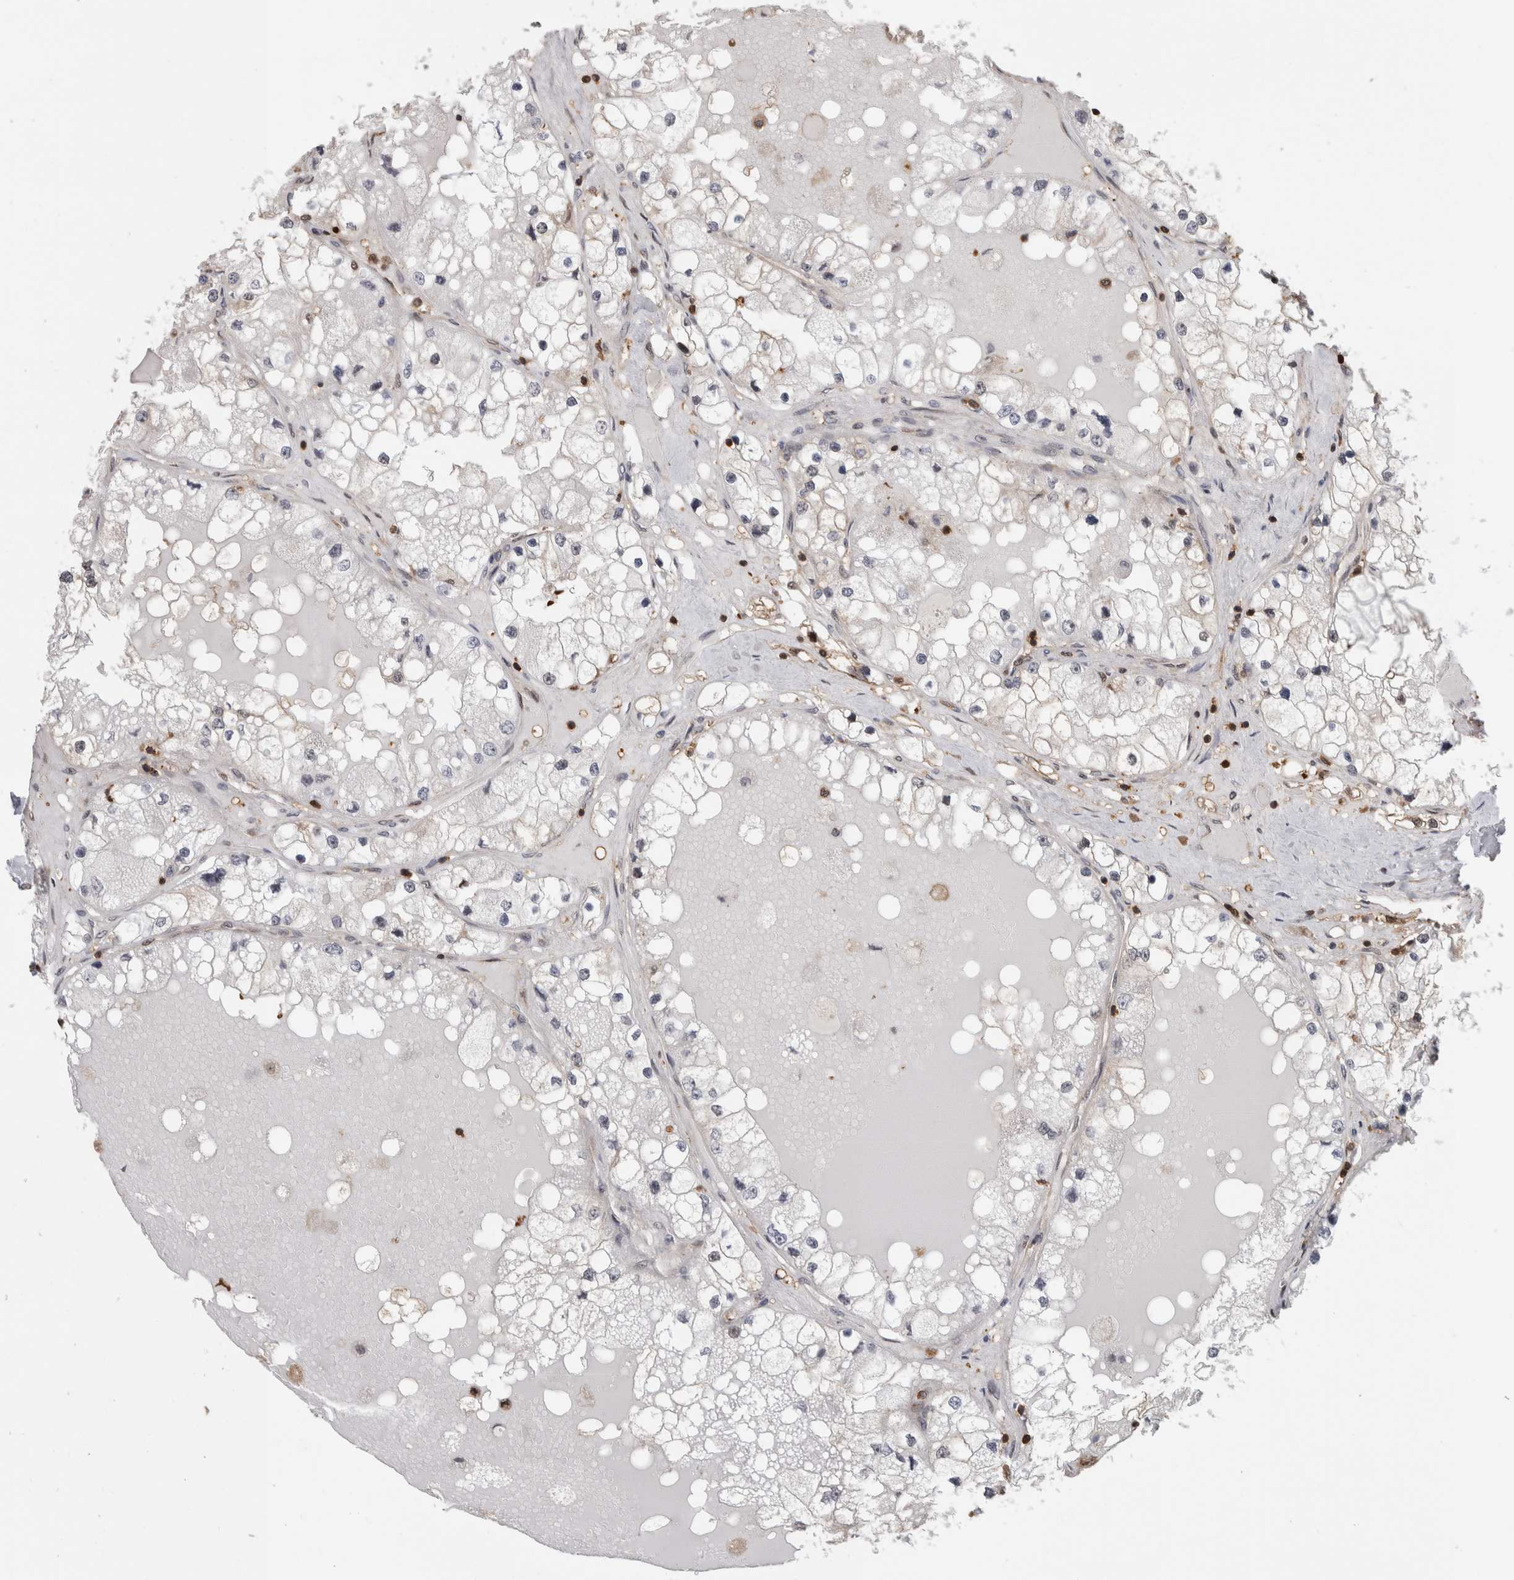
{"staining": {"intensity": "negative", "quantity": "none", "location": "none"}, "tissue": "renal cancer", "cell_type": "Tumor cells", "image_type": "cancer", "snomed": [{"axis": "morphology", "description": "Adenocarcinoma, NOS"}, {"axis": "topography", "description": "Kidney"}], "caption": "Tumor cells are negative for protein expression in human adenocarcinoma (renal). The staining was performed using DAB (3,3'-diaminobenzidine) to visualize the protein expression in brown, while the nuclei were stained in blue with hematoxylin (Magnification: 20x).", "gene": "TDRD7", "patient": {"sex": "male", "age": 68}}